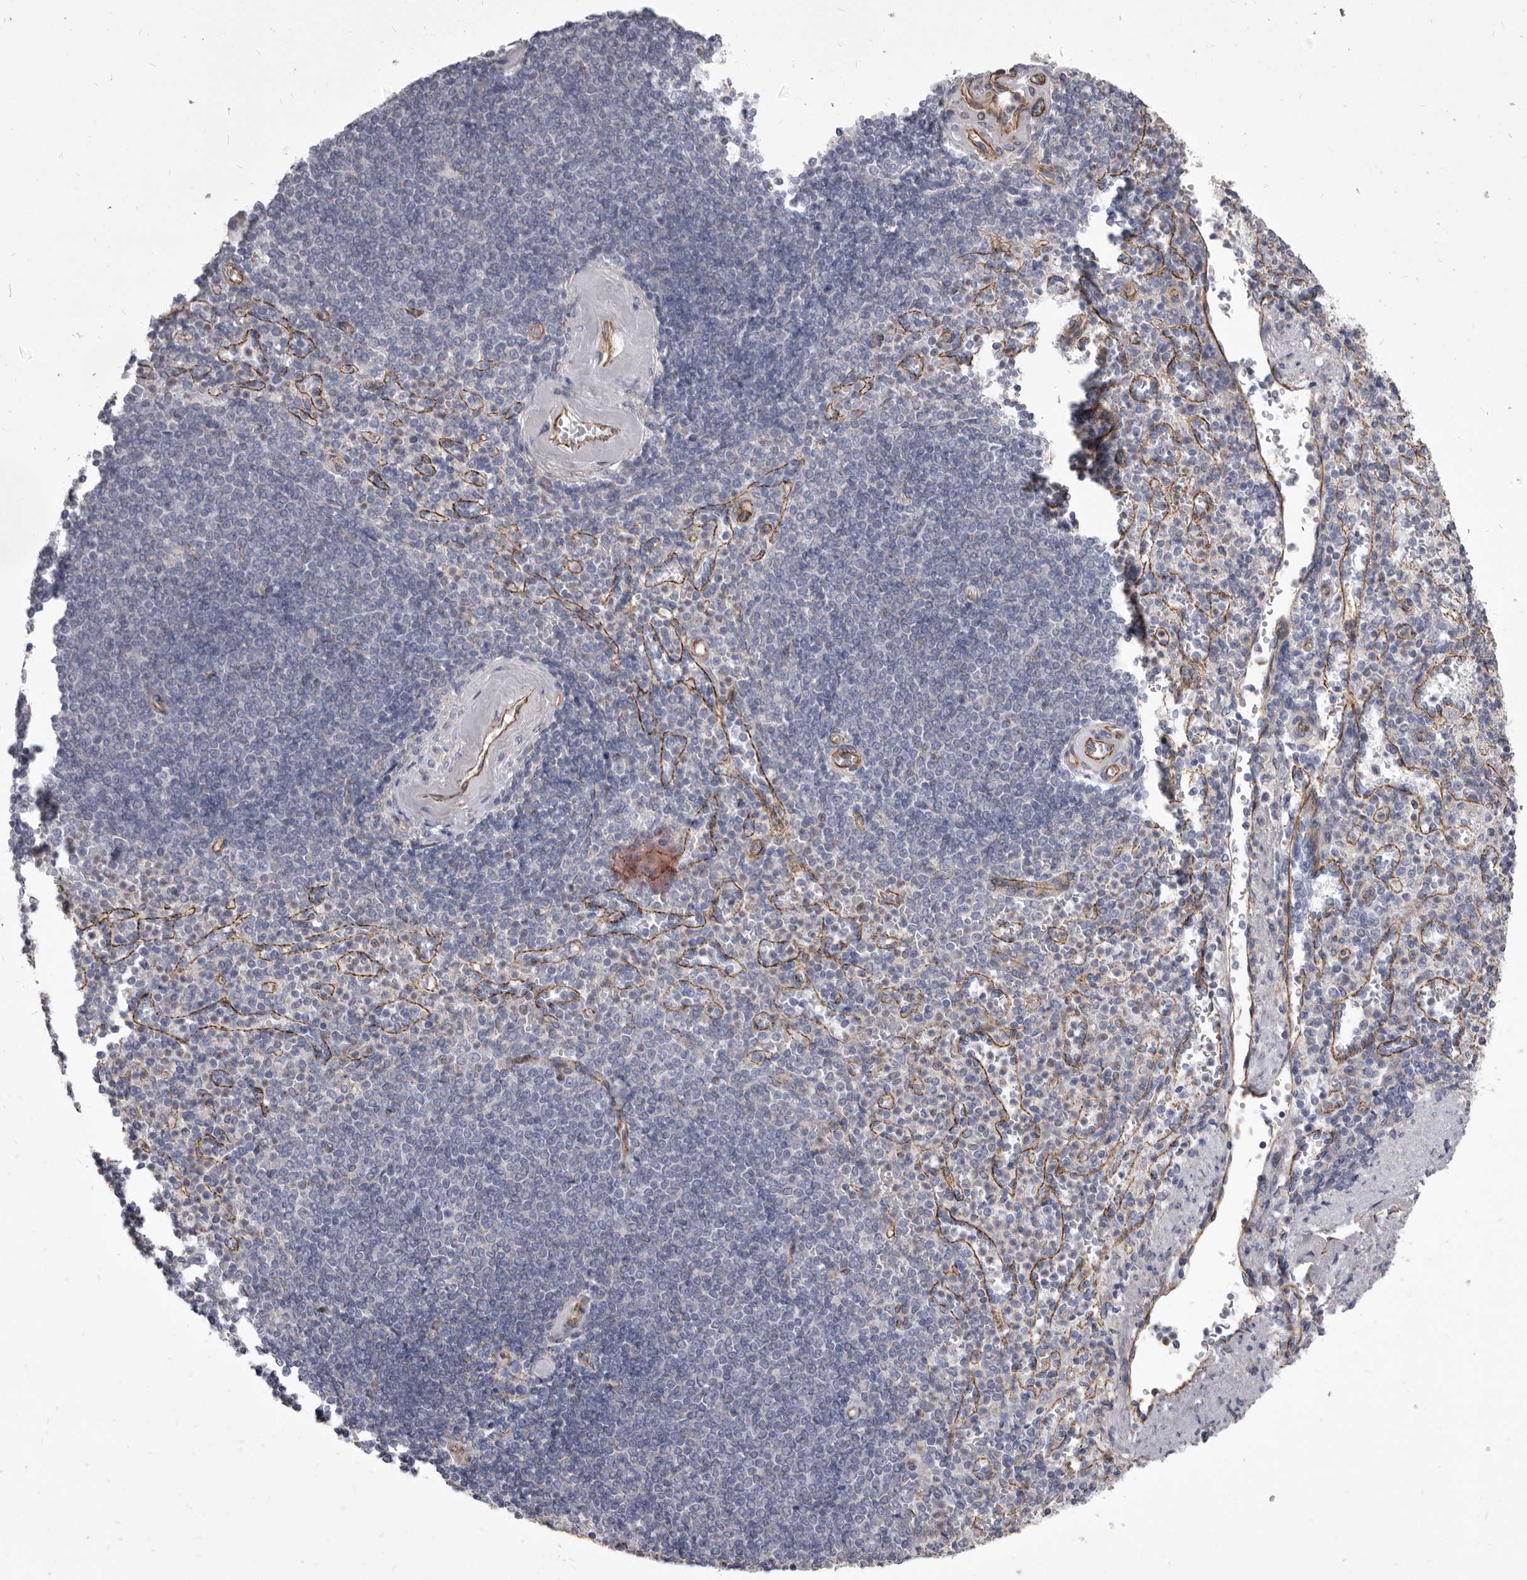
{"staining": {"intensity": "negative", "quantity": "none", "location": "none"}, "tissue": "spleen", "cell_type": "Cells in red pulp", "image_type": "normal", "snomed": [{"axis": "morphology", "description": "Normal tissue, NOS"}, {"axis": "topography", "description": "Spleen"}], "caption": "The histopathology image shows no staining of cells in red pulp in benign spleen.", "gene": "P2RX6", "patient": {"sex": "female", "age": 74}}